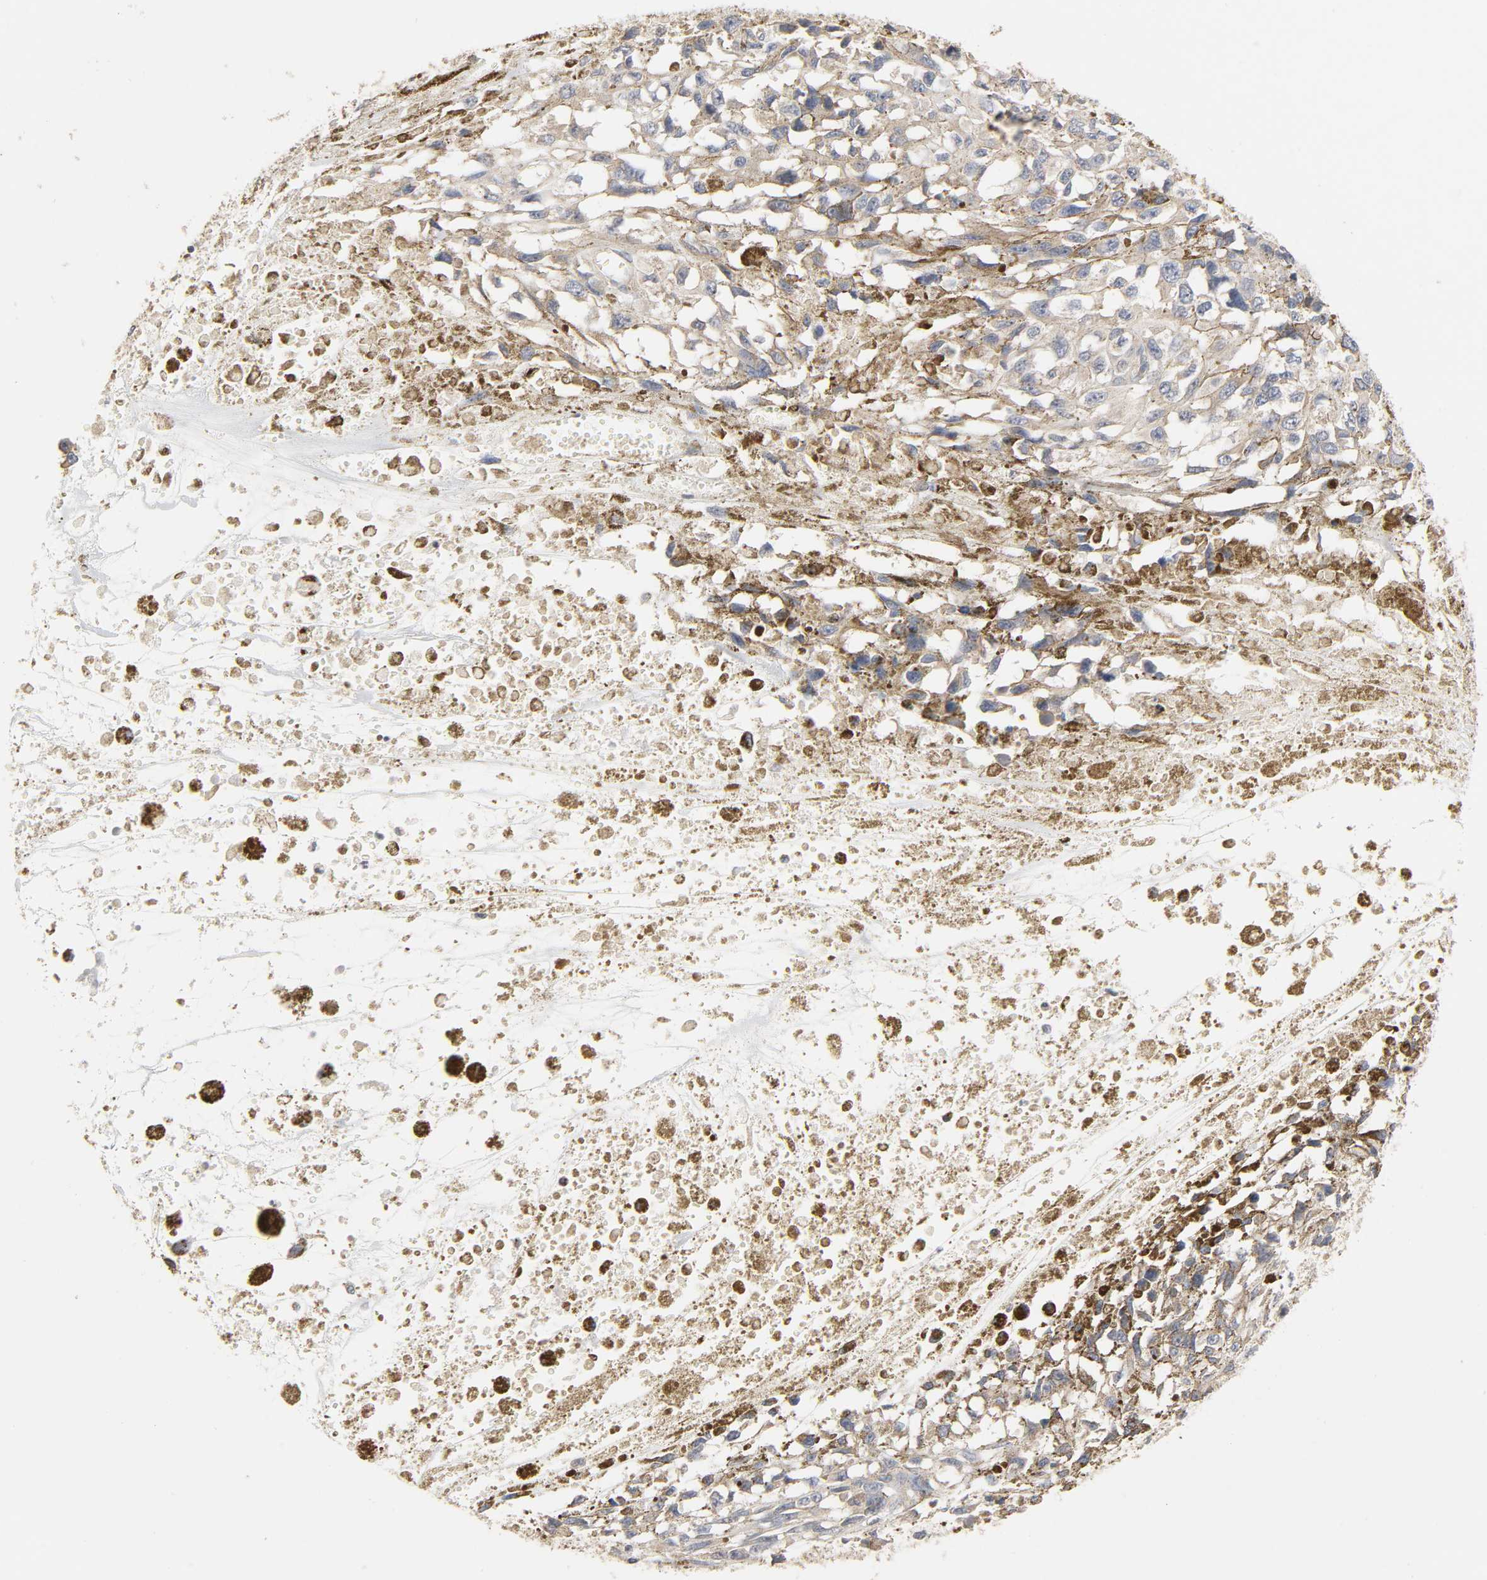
{"staining": {"intensity": "weak", "quantity": ">75%", "location": "cytoplasmic/membranous"}, "tissue": "melanoma", "cell_type": "Tumor cells", "image_type": "cancer", "snomed": [{"axis": "morphology", "description": "Malignant melanoma, Metastatic site"}, {"axis": "topography", "description": "Lymph node"}], "caption": "An immunohistochemistry micrograph of neoplastic tissue is shown. Protein staining in brown highlights weak cytoplasmic/membranous positivity in malignant melanoma (metastatic site) within tumor cells.", "gene": "CLEC4E", "patient": {"sex": "male", "age": 59}}